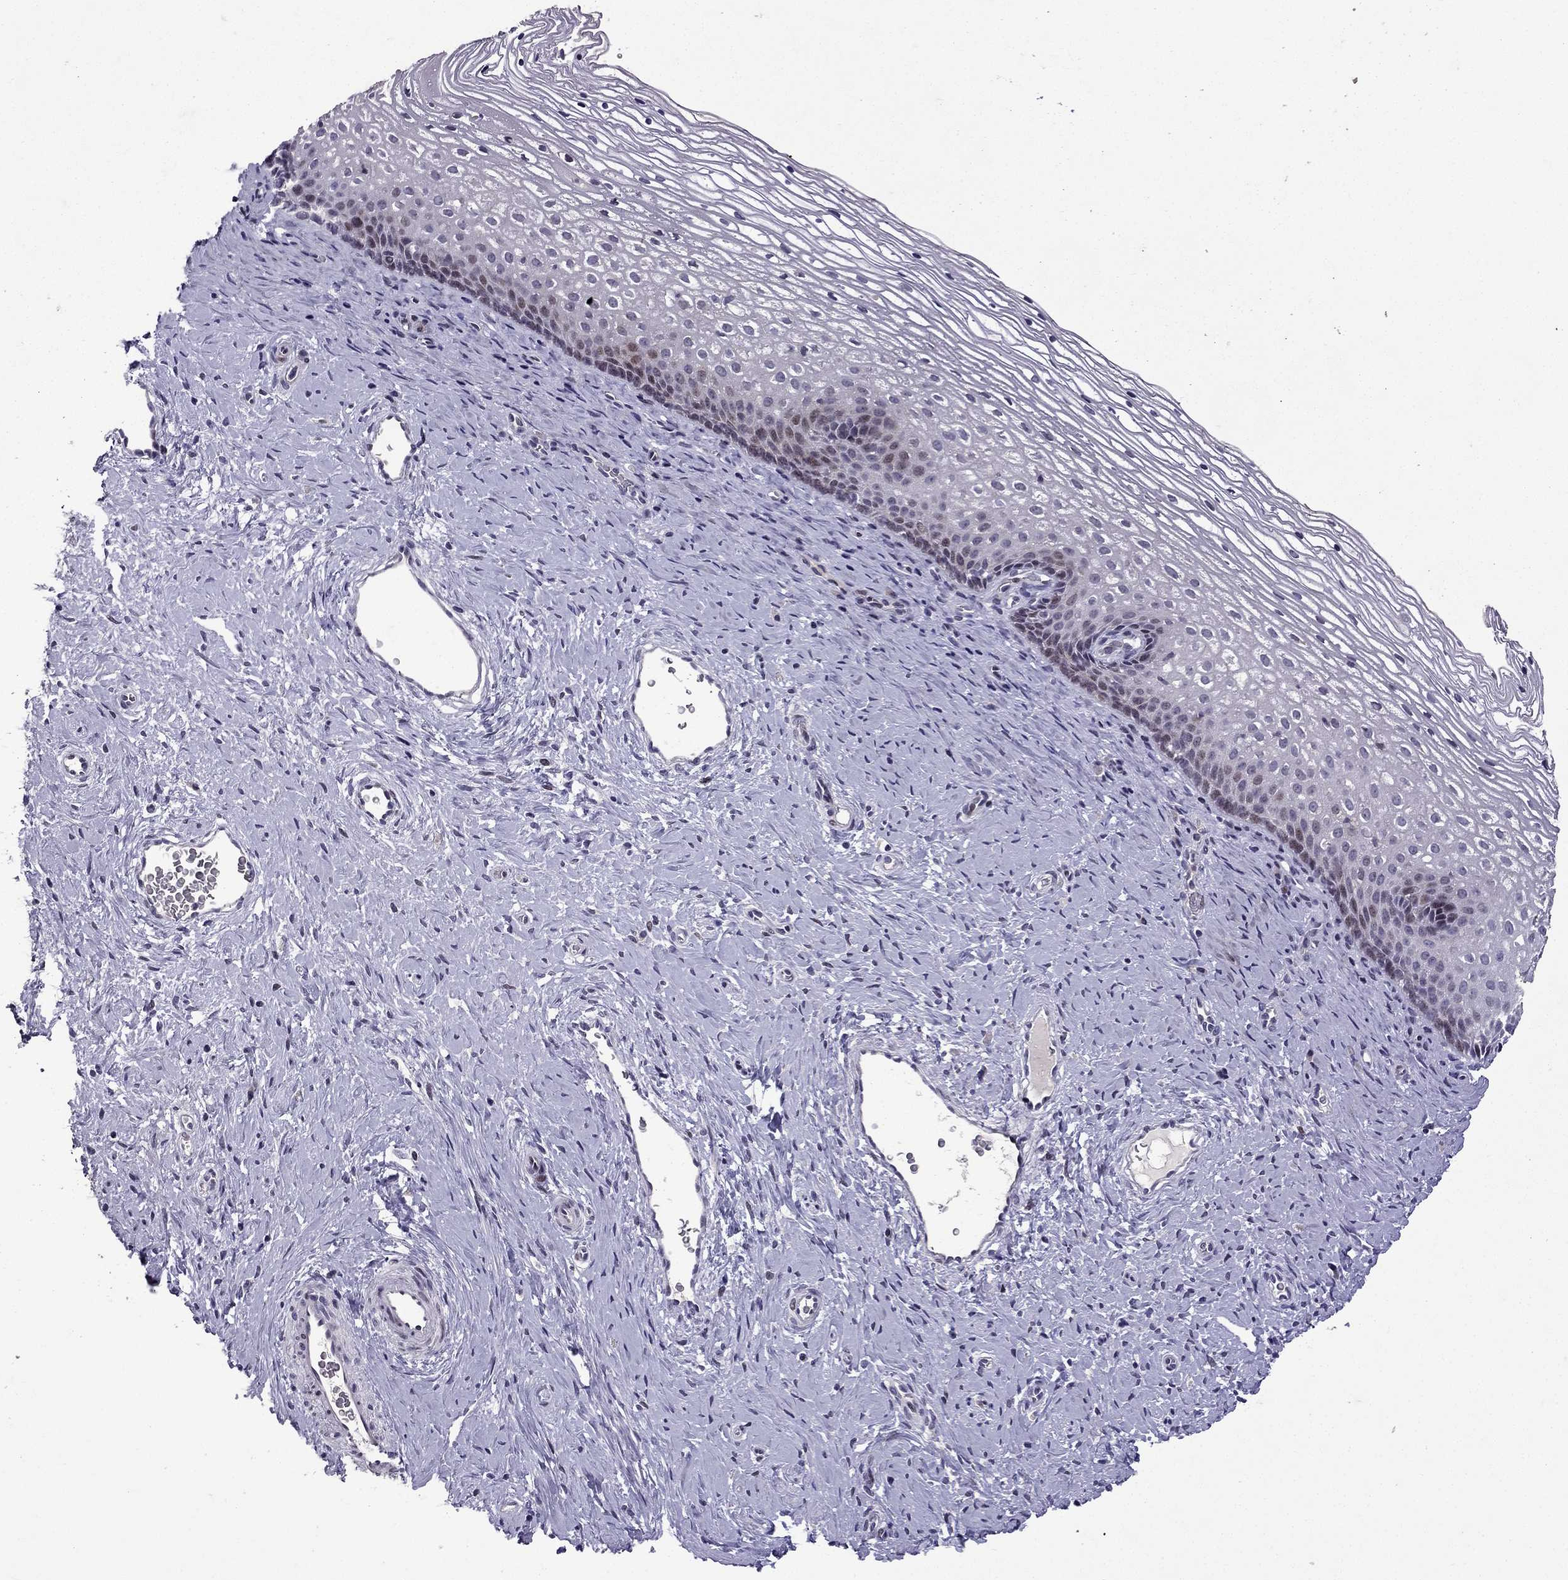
{"staining": {"intensity": "negative", "quantity": "none", "location": "none"}, "tissue": "cervix", "cell_type": "Glandular cells", "image_type": "normal", "snomed": [{"axis": "morphology", "description": "Normal tissue, NOS"}, {"axis": "topography", "description": "Cervix"}], "caption": "This is an immunohistochemistry (IHC) image of unremarkable cervix. There is no positivity in glandular cells.", "gene": "TTN", "patient": {"sex": "female", "age": 34}}